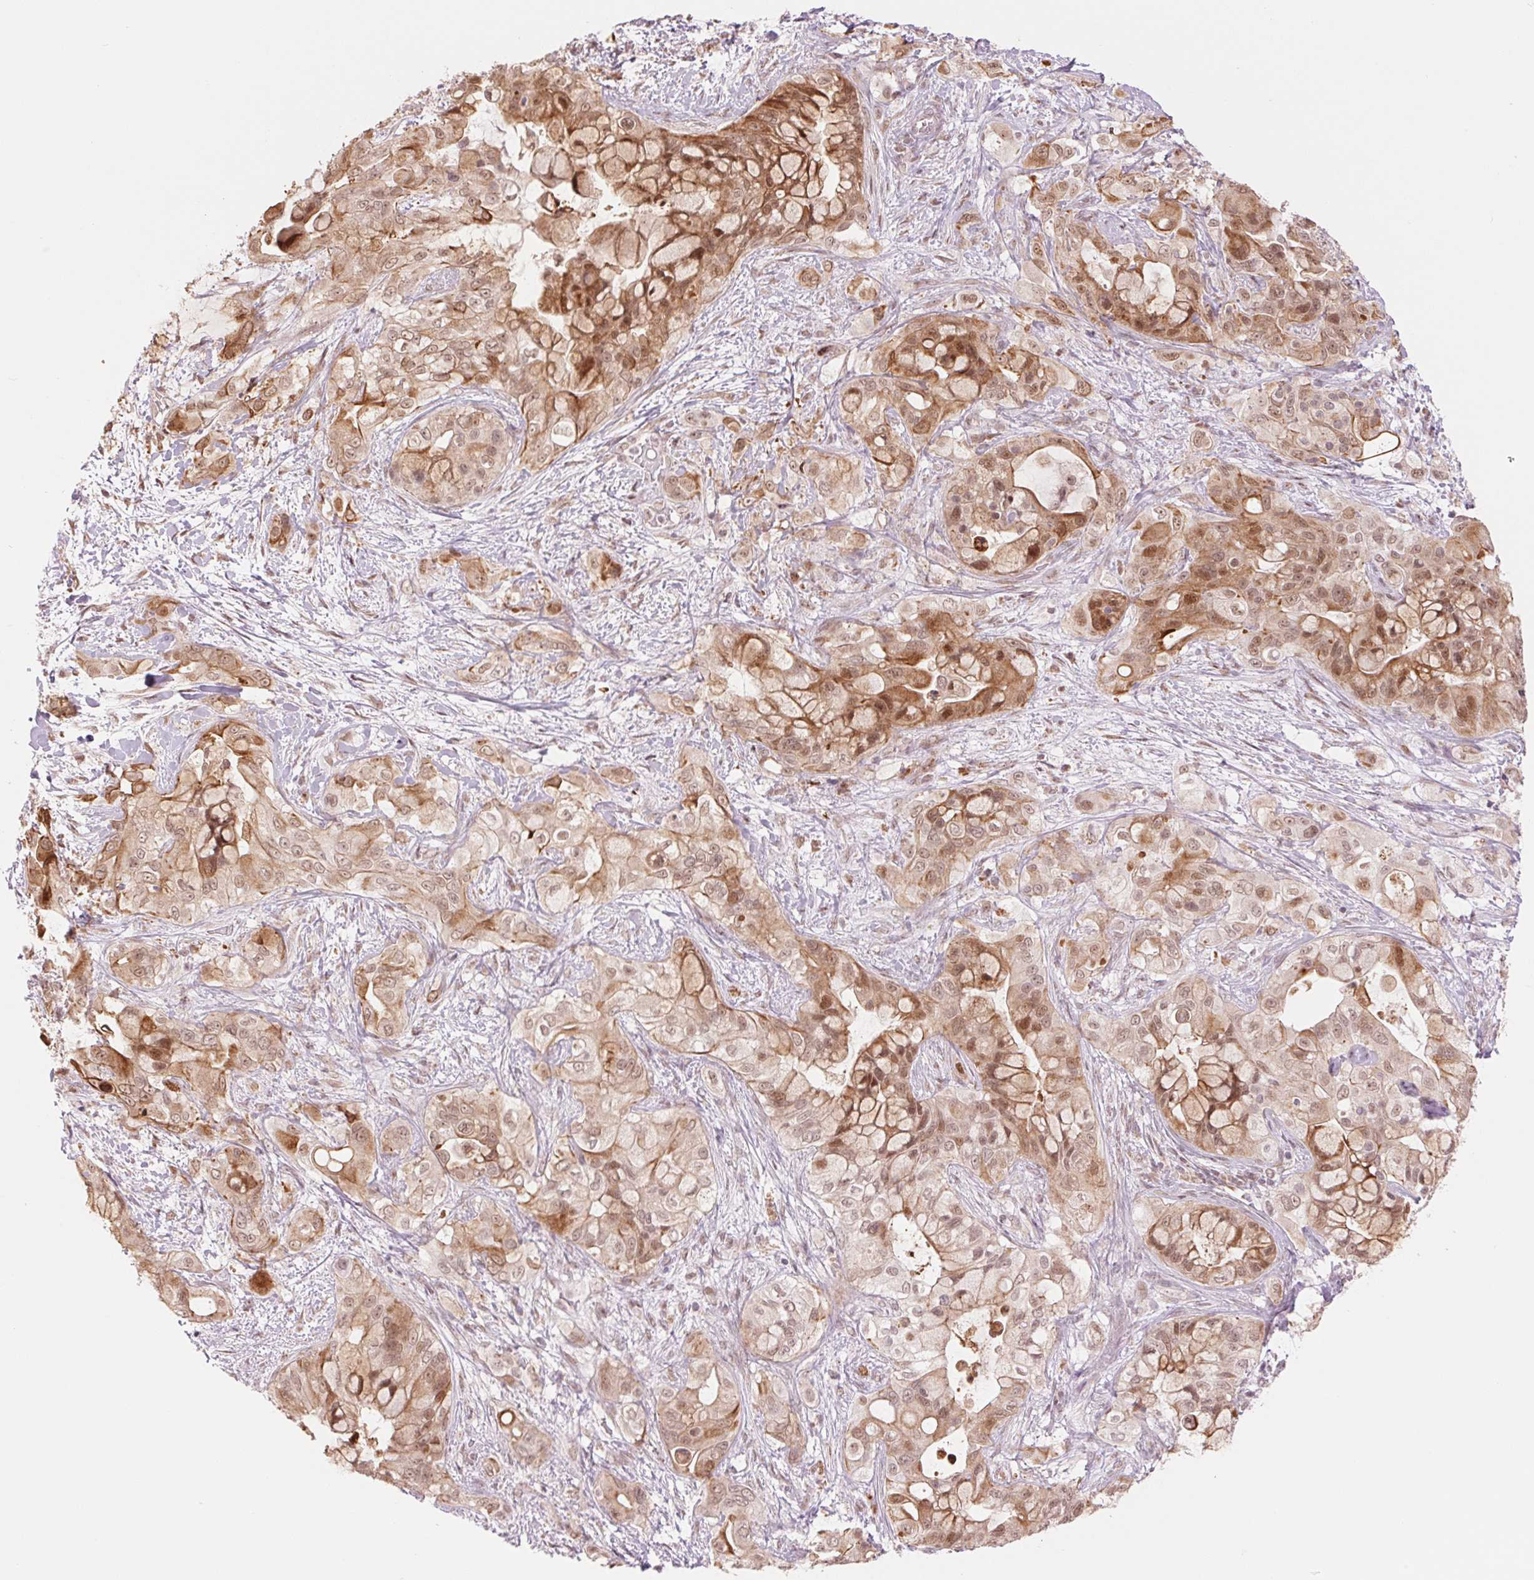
{"staining": {"intensity": "moderate", "quantity": ">75%", "location": "cytoplasmic/membranous,nuclear"}, "tissue": "pancreatic cancer", "cell_type": "Tumor cells", "image_type": "cancer", "snomed": [{"axis": "morphology", "description": "Adenocarcinoma, NOS"}, {"axis": "topography", "description": "Pancreas"}], "caption": "This is a micrograph of IHC staining of adenocarcinoma (pancreatic), which shows moderate positivity in the cytoplasmic/membranous and nuclear of tumor cells.", "gene": "ARHGAP32", "patient": {"sex": "male", "age": 71}}